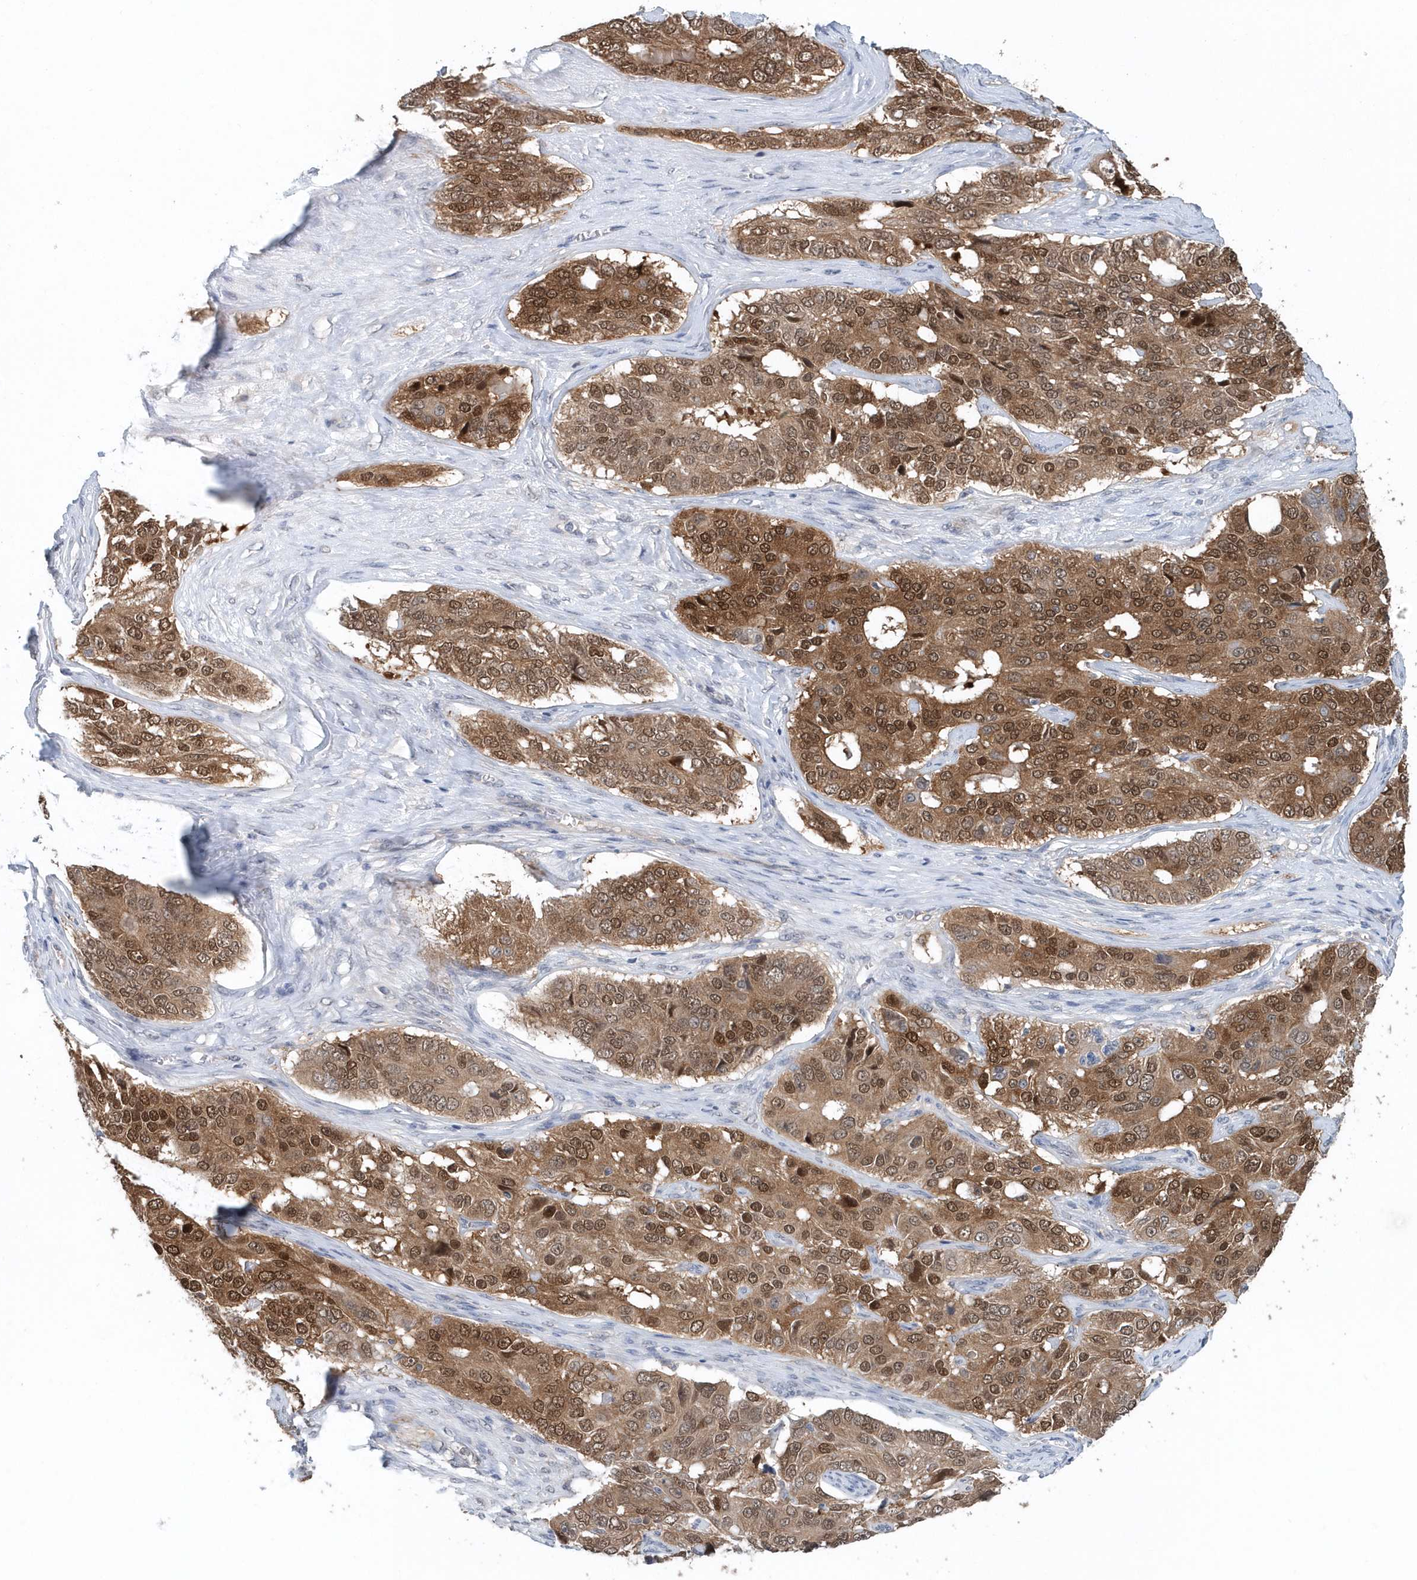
{"staining": {"intensity": "strong", "quantity": ">75%", "location": "cytoplasmic/membranous,nuclear"}, "tissue": "ovarian cancer", "cell_type": "Tumor cells", "image_type": "cancer", "snomed": [{"axis": "morphology", "description": "Carcinoma, endometroid"}, {"axis": "topography", "description": "Ovary"}], "caption": "About >75% of tumor cells in endometroid carcinoma (ovarian) reveal strong cytoplasmic/membranous and nuclear protein positivity as visualized by brown immunohistochemical staining.", "gene": "PFN2", "patient": {"sex": "female", "age": 51}}